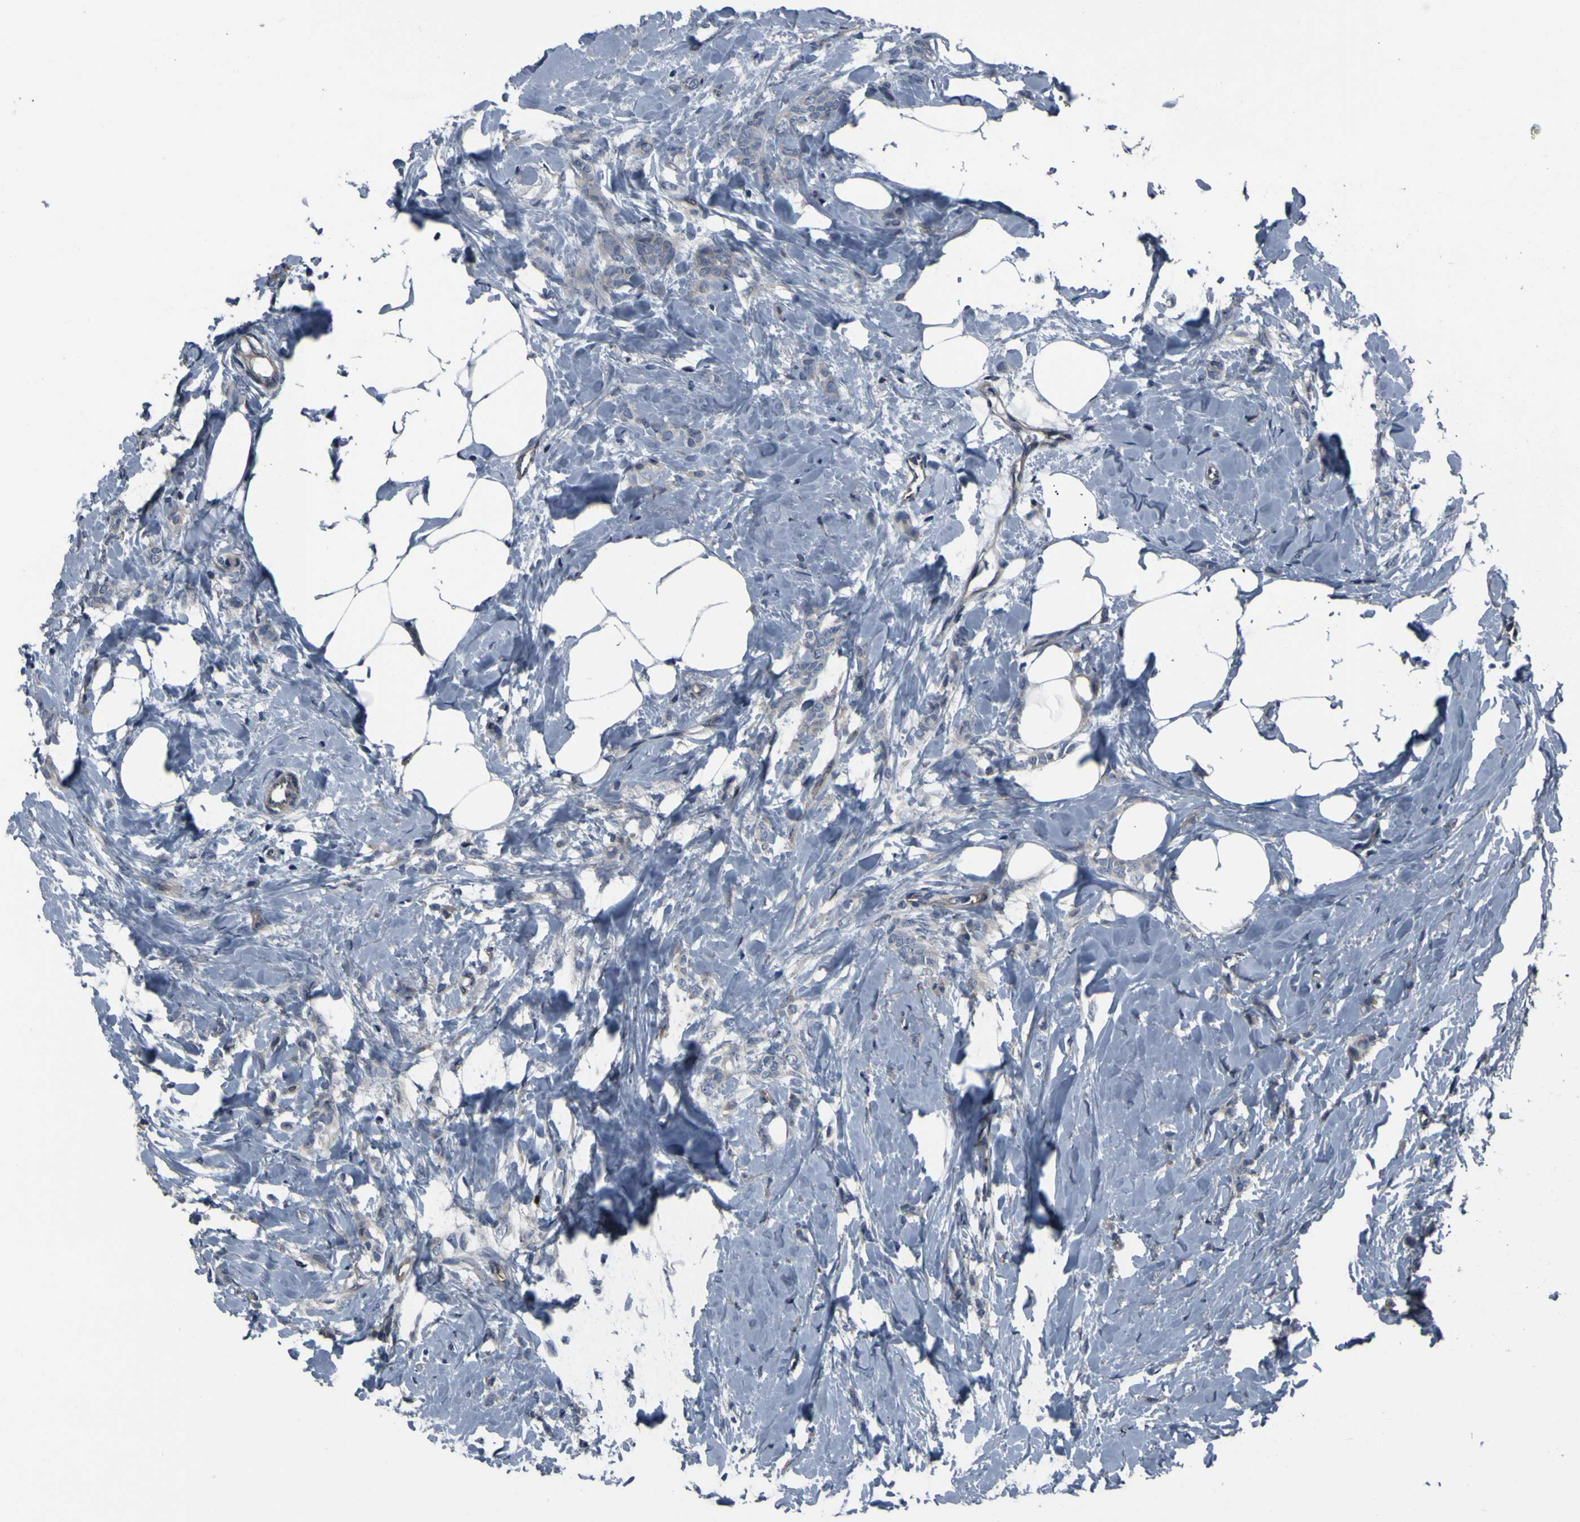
{"staining": {"intensity": "weak", "quantity": ">75%", "location": "cytoplasmic/membranous"}, "tissue": "breast cancer", "cell_type": "Tumor cells", "image_type": "cancer", "snomed": [{"axis": "morphology", "description": "Lobular carcinoma, in situ"}, {"axis": "morphology", "description": "Lobular carcinoma"}, {"axis": "topography", "description": "Breast"}], "caption": "Breast cancer (lobular carcinoma in situ) stained for a protein (brown) exhibits weak cytoplasmic/membranous positive staining in approximately >75% of tumor cells.", "gene": "GRAMD1A", "patient": {"sex": "female", "age": 41}}